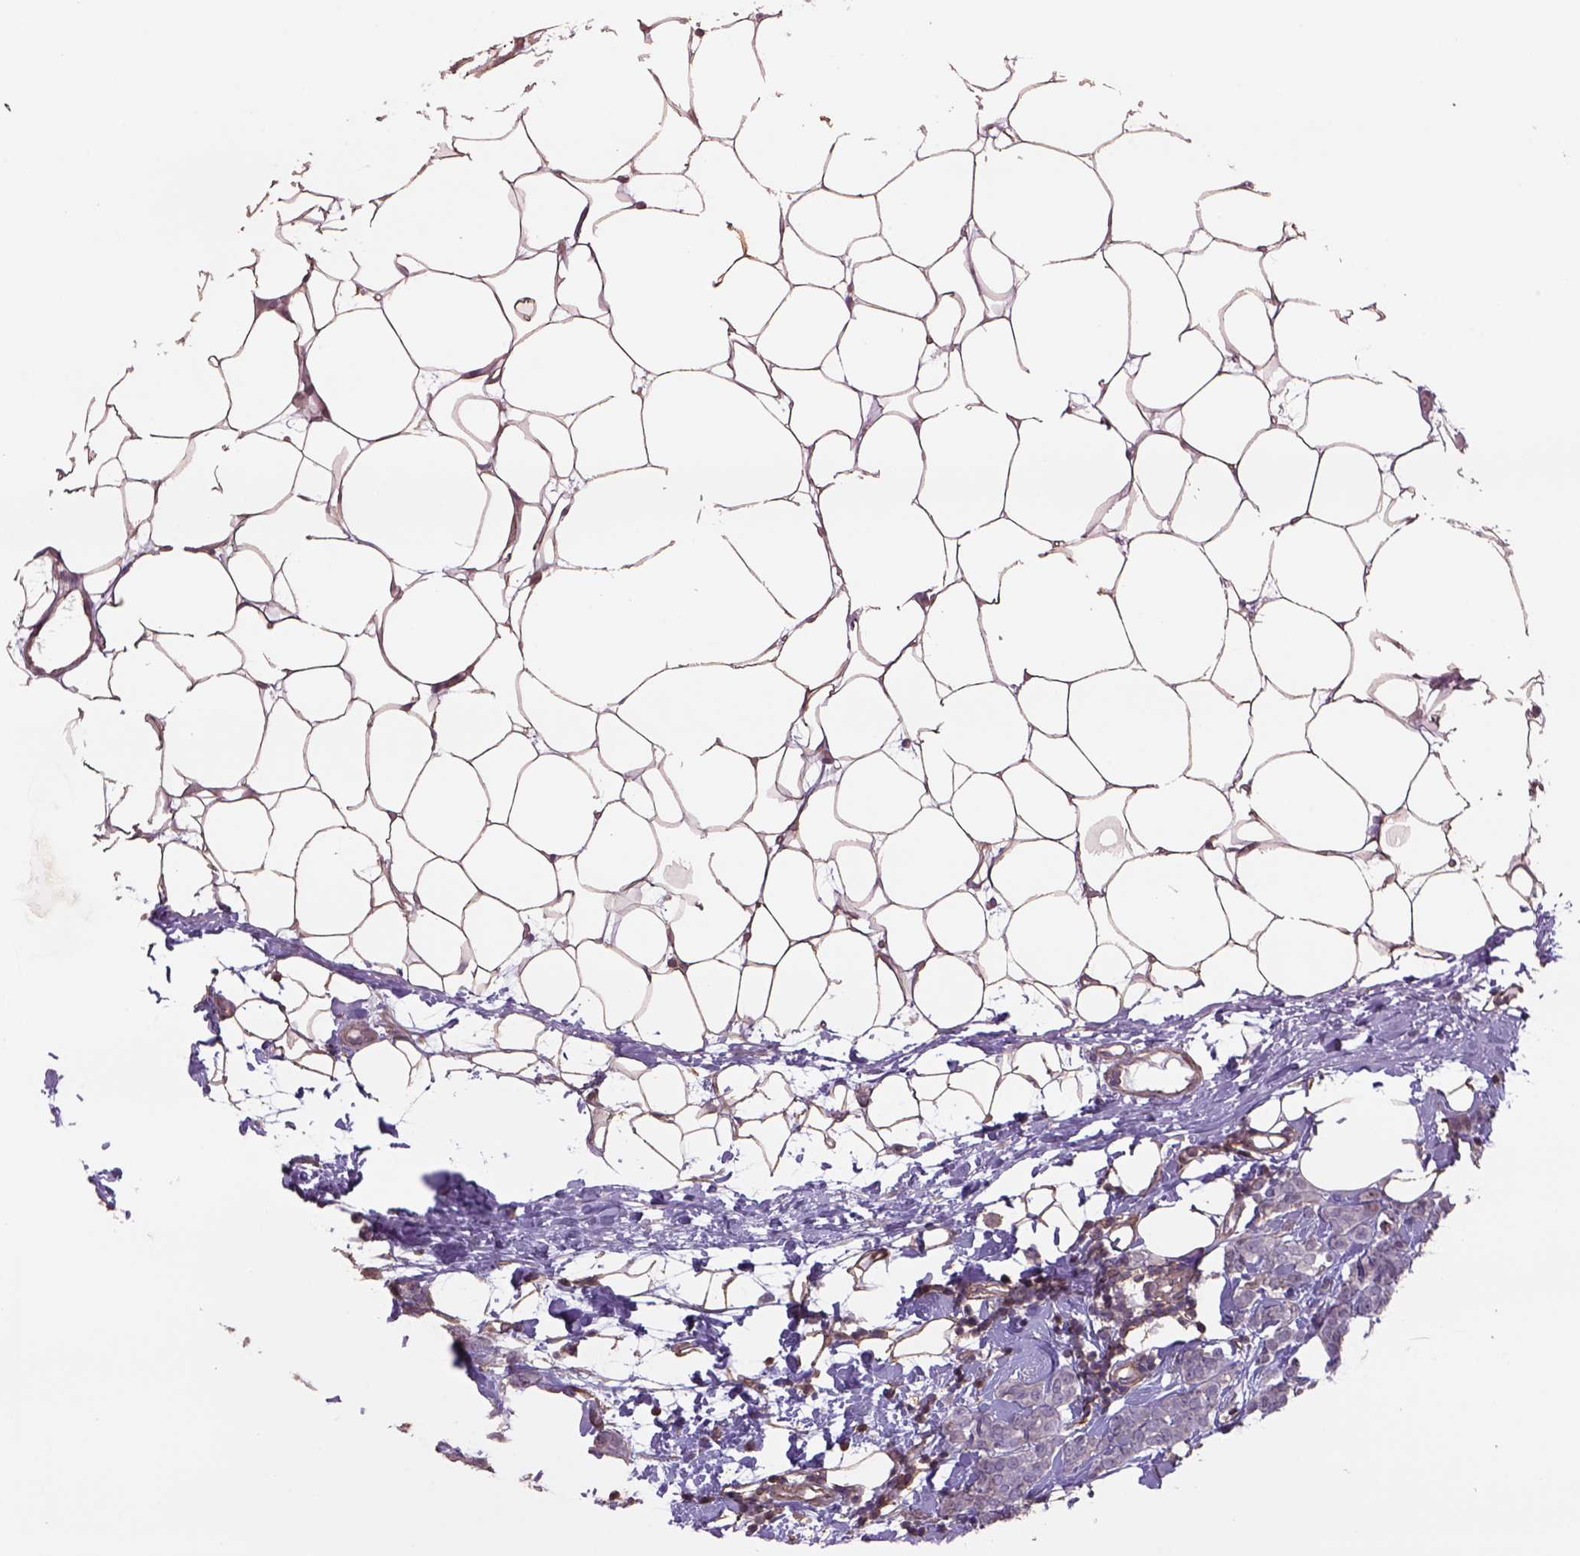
{"staining": {"intensity": "negative", "quantity": "none", "location": "none"}, "tissue": "breast cancer", "cell_type": "Tumor cells", "image_type": "cancer", "snomed": [{"axis": "morphology", "description": "Lobular carcinoma"}, {"axis": "topography", "description": "Breast"}], "caption": "A micrograph of breast cancer (lobular carcinoma) stained for a protein shows no brown staining in tumor cells. The staining was performed using DAB to visualize the protein expression in brown, while the nuclei were stained in blue with hematoxylin (Magnification: 20x).", "gene": "LIN7A", "patient": {"sex": "female", "age": 49}}